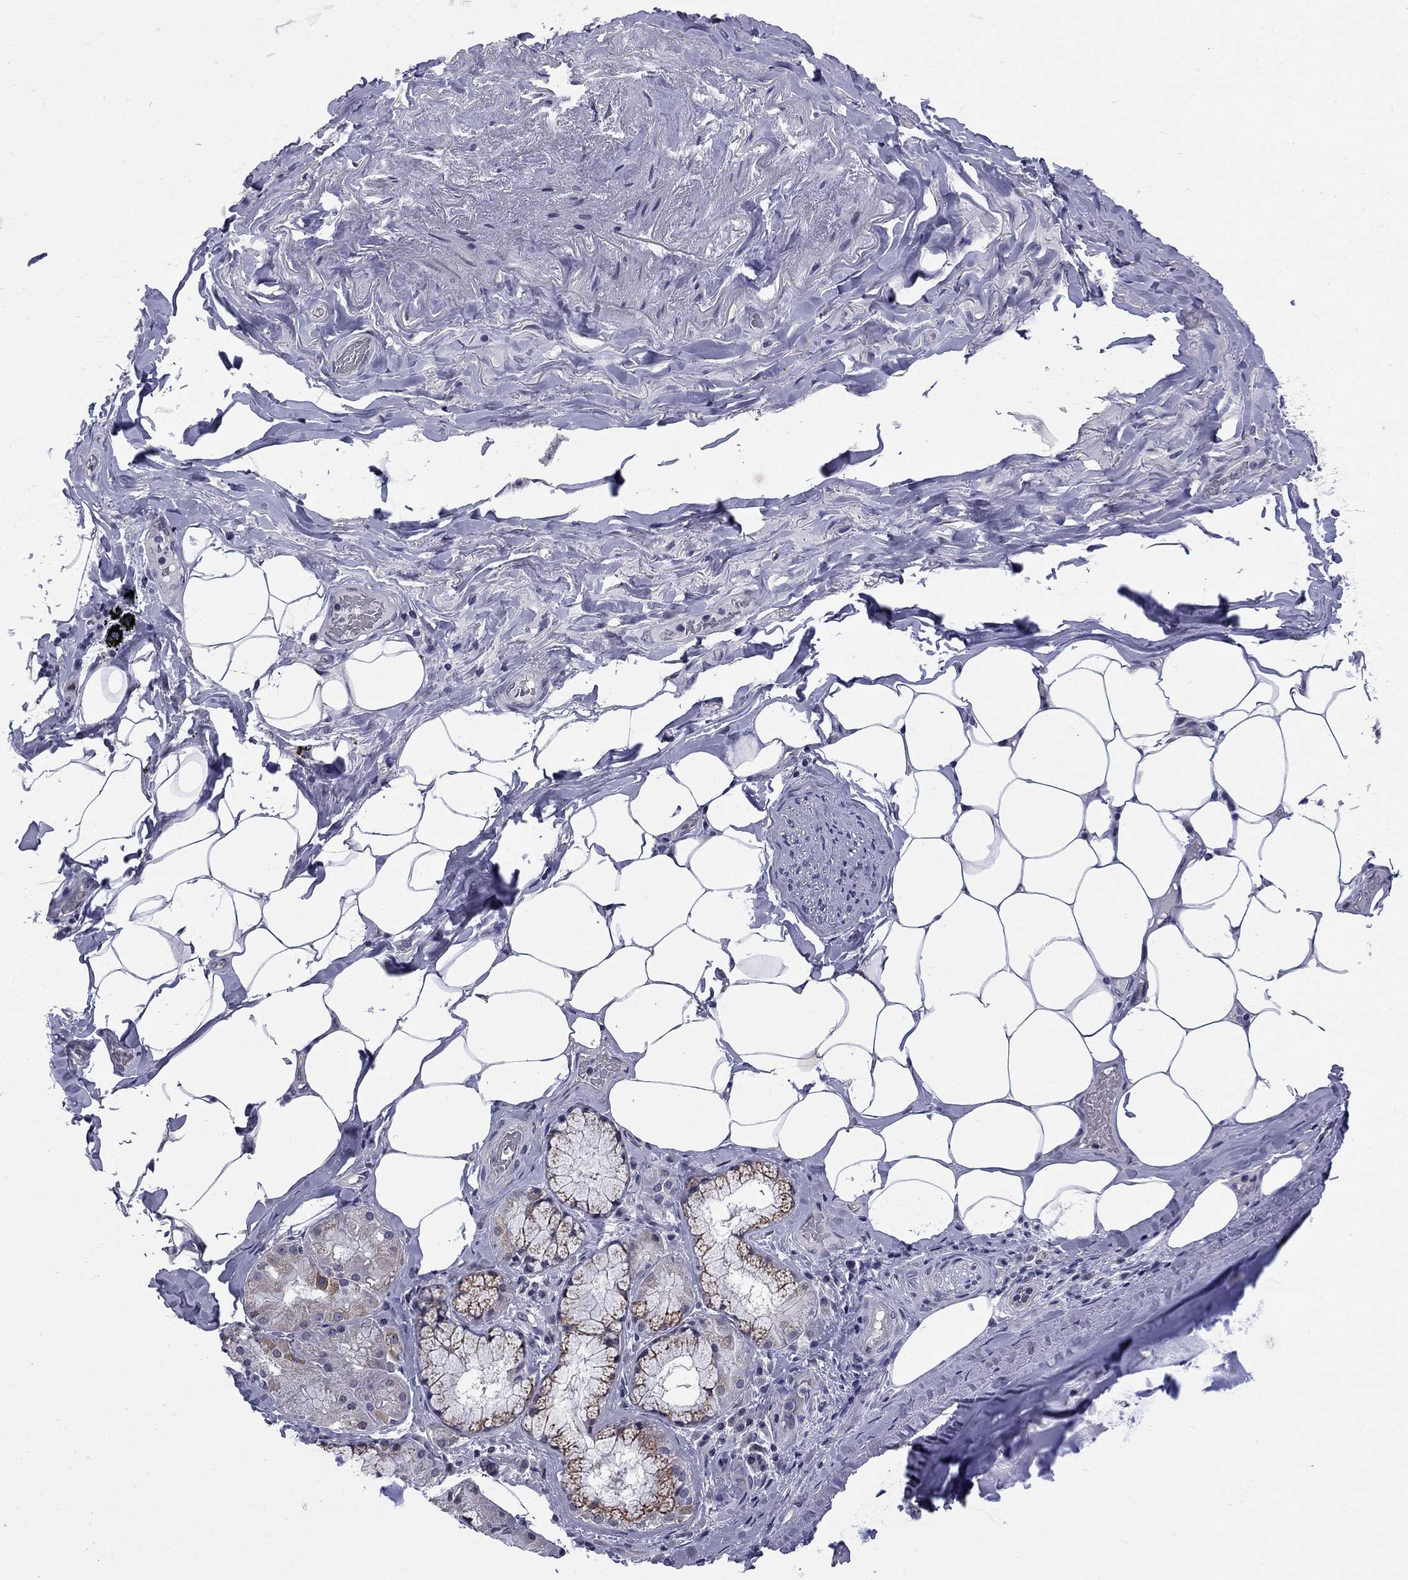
{"staining": {"intensity": "negative", "quantity": "none", "location": "none"}, "tissue": "adipose tissue", "cell_type": "Adipocytes", "image_type": "normal", "snomed": [{"axis": "morphology", "description": "Normal tissue, NOS"}, {"axis": "topography", "description": "Bronchus"}, {"axis": "topography", "description": "Lung"}], "caption": "Adipocytes show no significant protein expression in normal adipose tissue. (IHC, brightfield microscopy, high magnification).", "gene": "HTR4", "patient": {"sex": "female", "age": 57}}